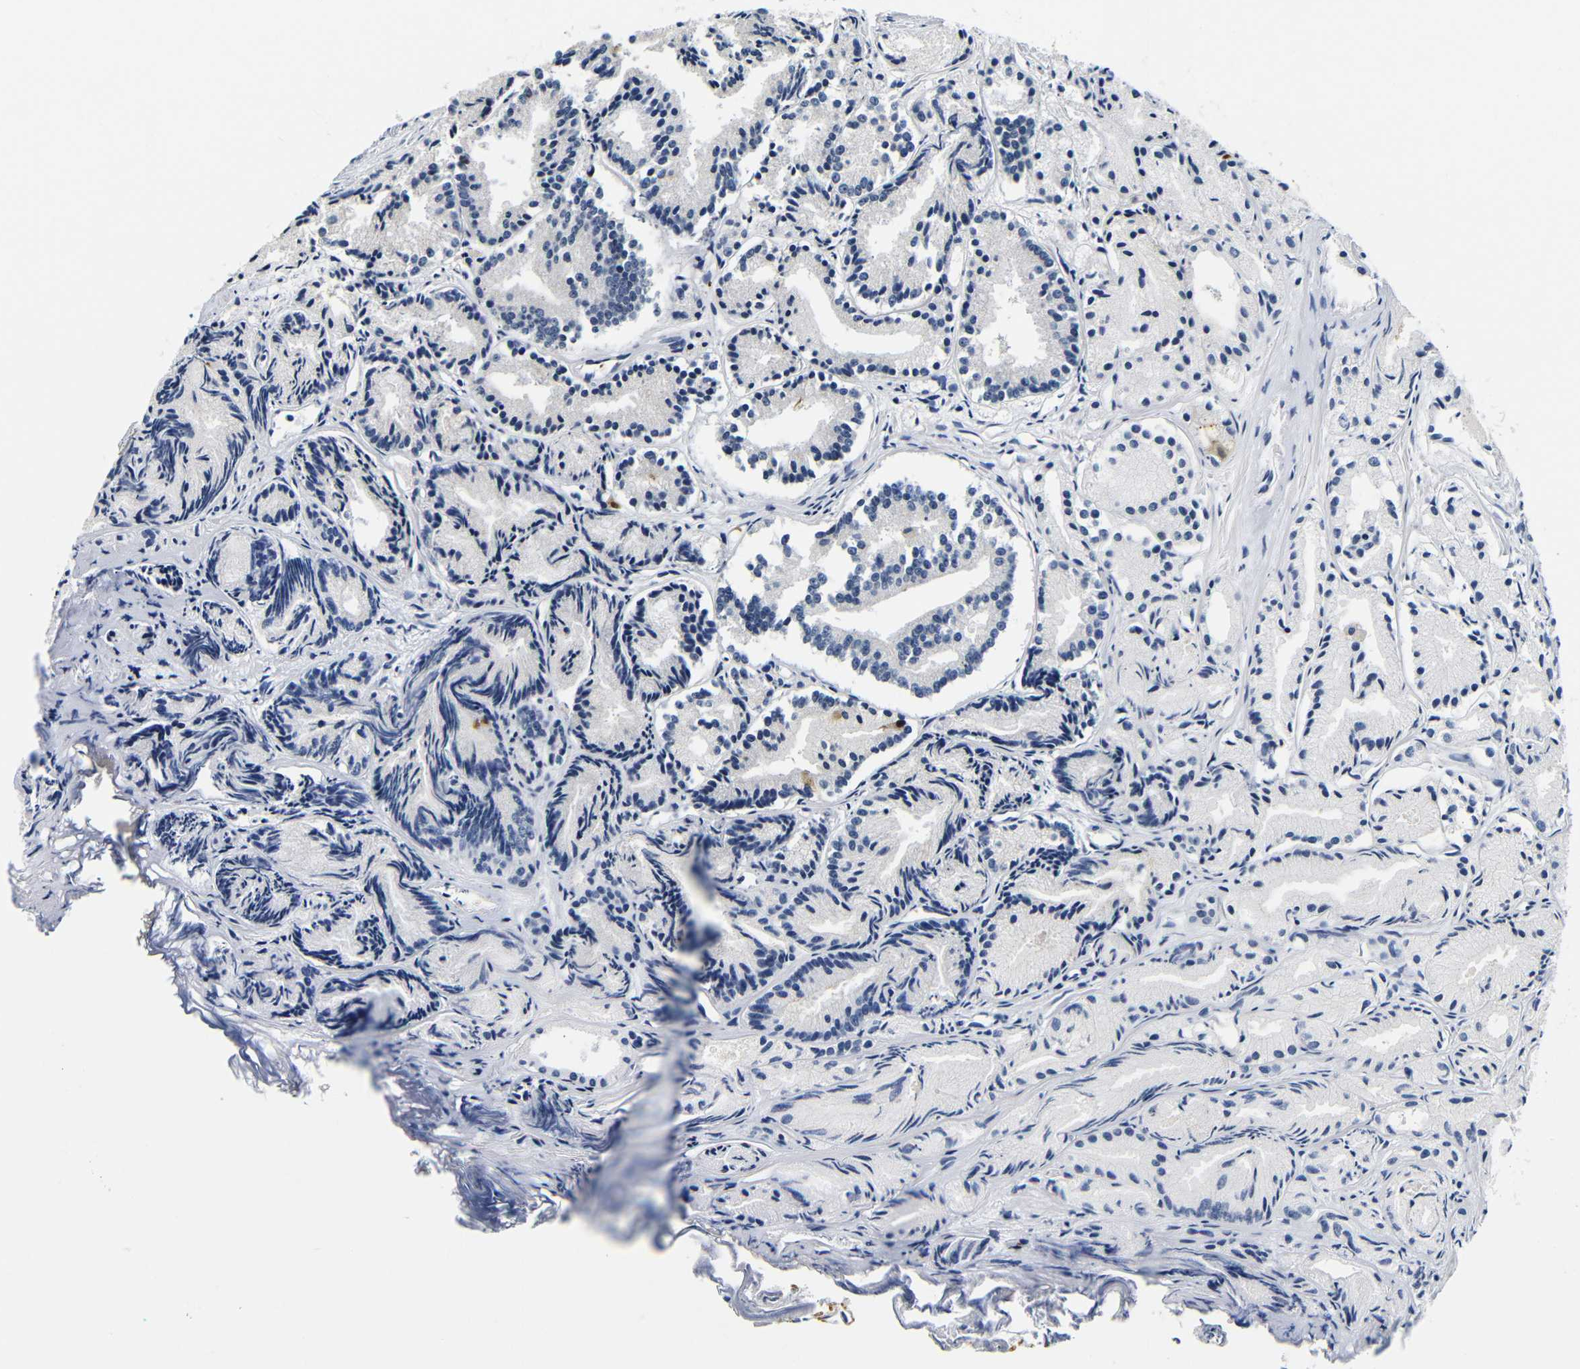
{"staining": {"intensity": "negative", "quantity": "none", "location": "none"}, "tissue": "prostate cancer", "cell_type": "Tumor cells", "image_type": "cancer", "snomed": [{"axis": "morphology", "description": "Adenocarcinoma, Low grade"}, {"axis": "topography", "description": "Prostate"}], "caption": "Tumor cells are negative for protein expression in human low-grade adenocarcinoma (prostate). (DAB (3,3'-diaminobenzidine) immunohistochemistry (IHC) visualized using brightfield microscopy, high magnification).", "gene": "GP1BA", "patient": {"sex": "male", "age": 72}}